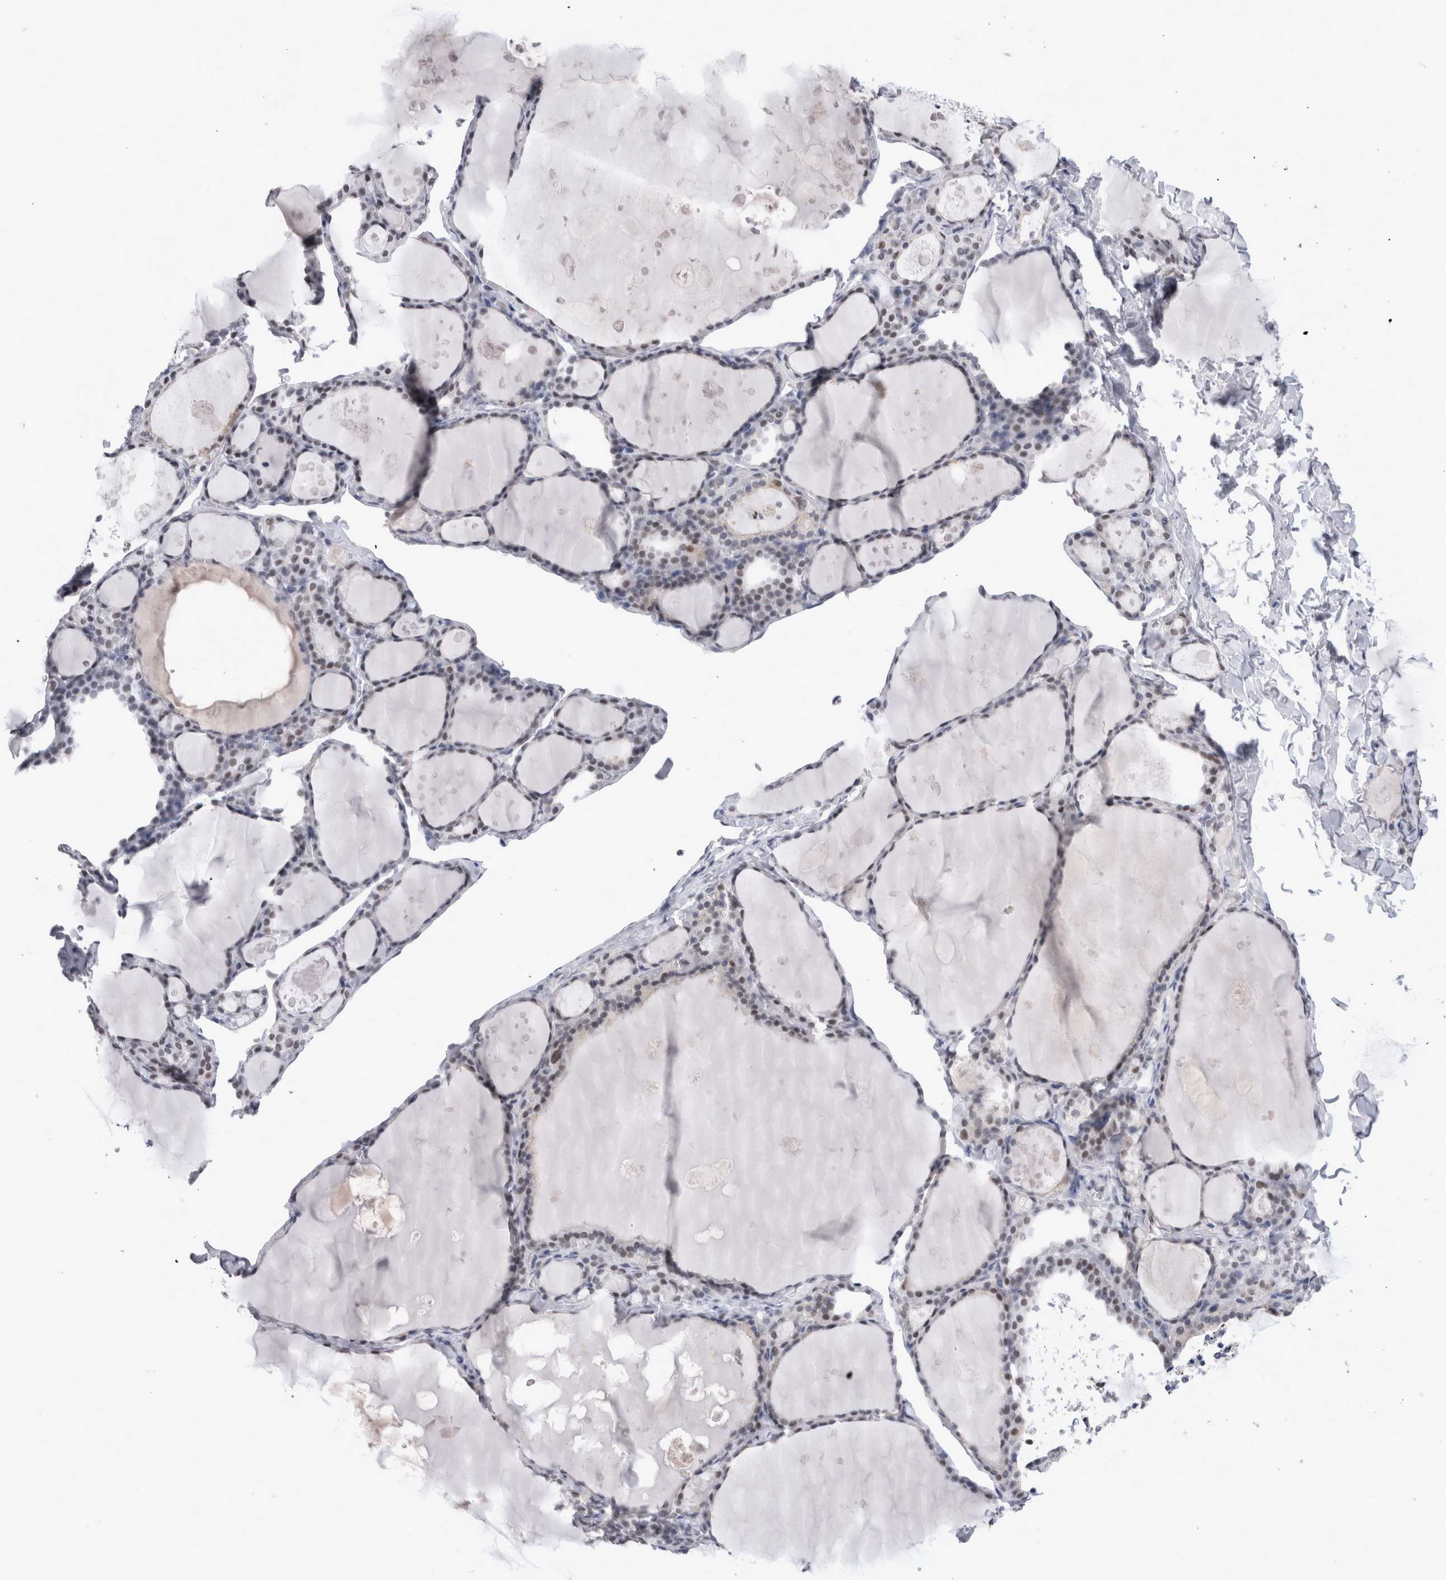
{"staining": {"intensity": "weak", "quantity": "25%-75%", "location": "nuclear"}, "tissue": "thyroid gland", "cell_type": "Glandular cells", "image_type": "normal", "snomed": [{"axis": "morphology", "description": "Normal tissue, NOS"}, {"axis": "topography", "description": "Thyroid gland"}], "caption": "Thyroid gland stained with IHC demonstrates weak nuclear positivity in about 25%-75% of glandular cells.", "gene": "API5", "patient": {"sex": "male", "age": 56}}